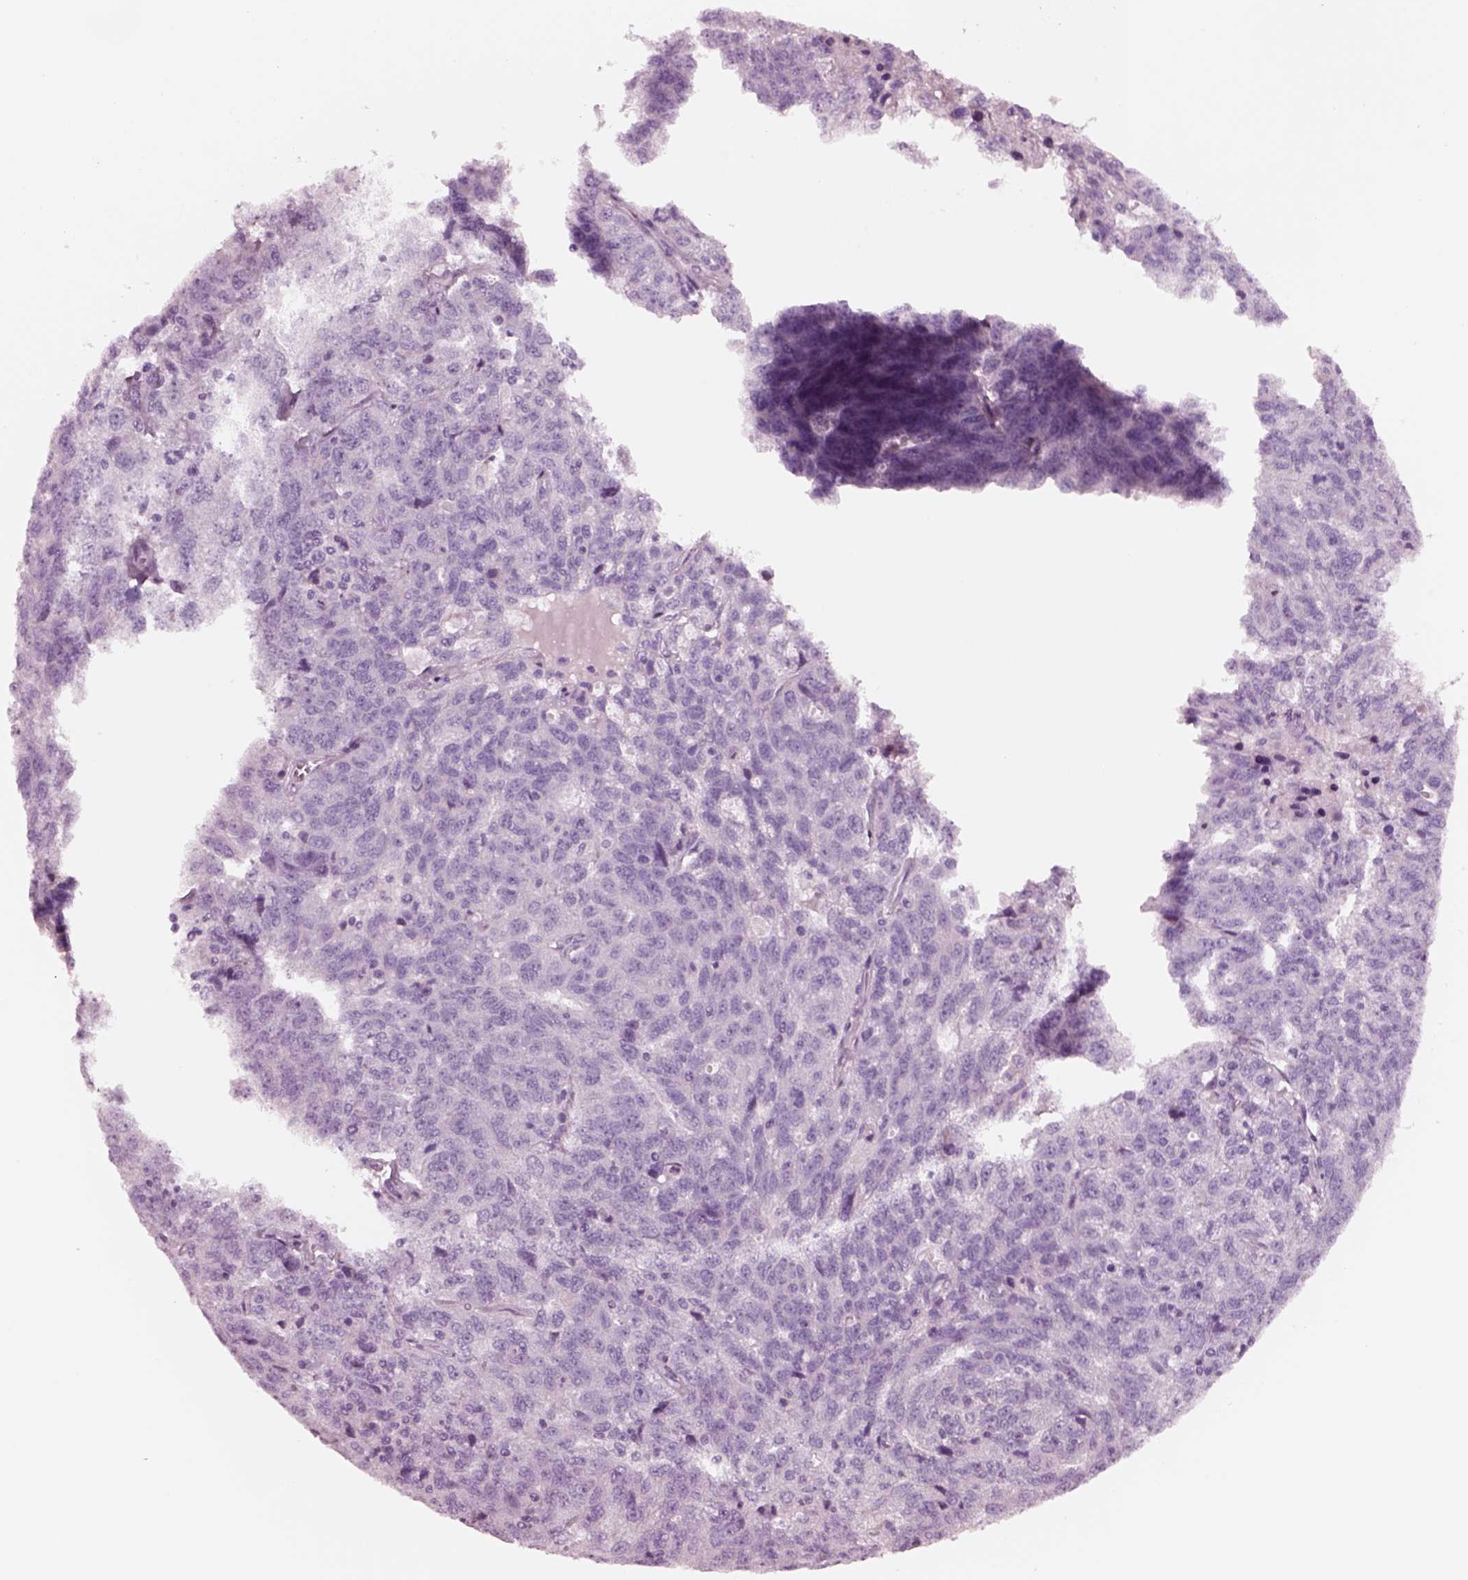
{"staining": {"intensity": "negative", "quantity": "none", "location": "none"}, "tissue": "ovarian cancer", "cell_type": "Tumor cells", "image_type": "cancer", "snomed": [{"axis": "morphology", "description": "Cystadenocarcinoma, serous, NOS"}, {"axis": "topography", "description": "Ovary"}], "caption": "Immunohistochemical staining of ovarian cancer shows no significant staining in tumor cells.", "gene": "NMRK2", "patient": {"sex": "female", "age": 71}}